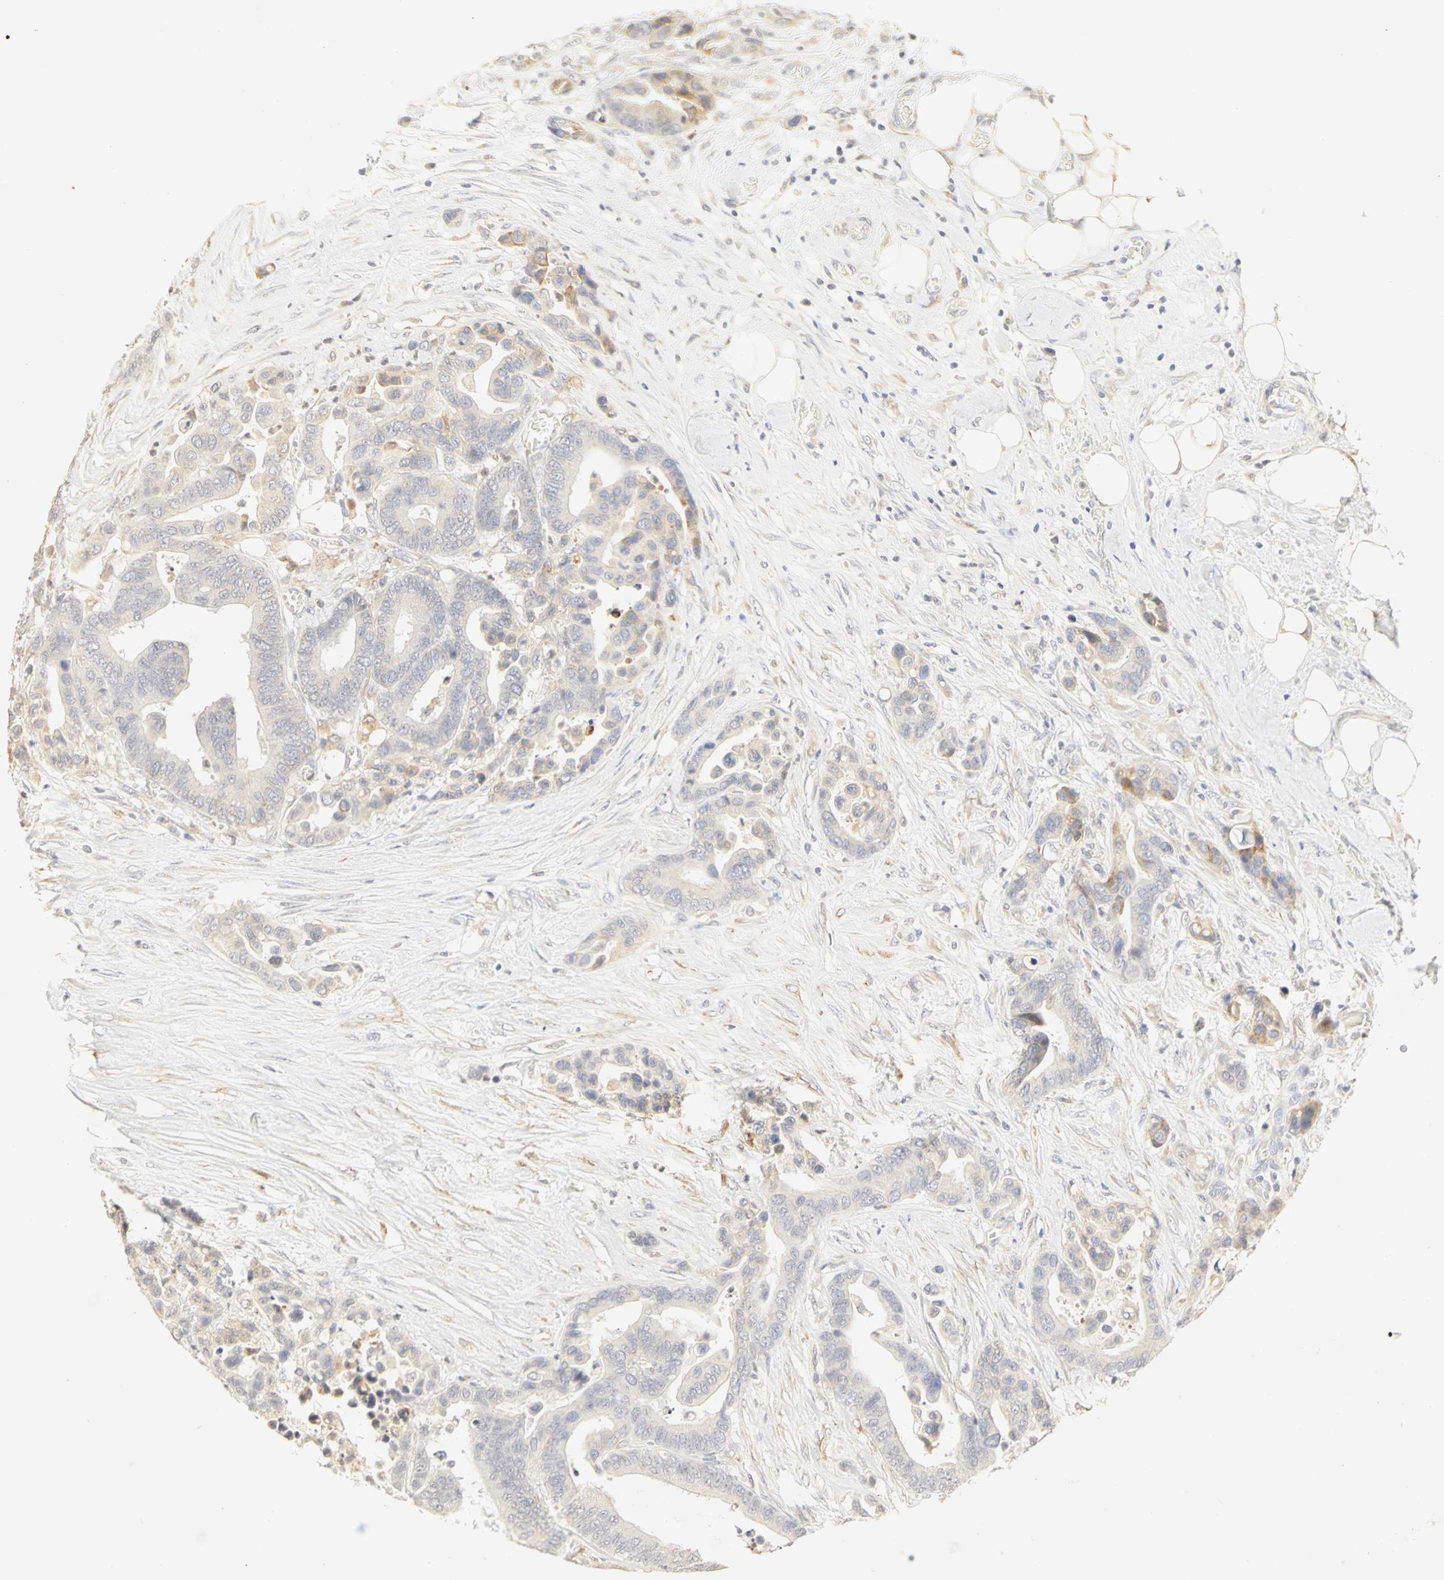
{"staining": {"intensity": "weak", "quantity": ">75%", "location": "cytoplasmic/membranous"}, "tissue": "colorectal cancer", "cell_type": "Tumor cells", "image_type": "cancer", "snomed": [{"axis": "morphology", "description": "Adenocarcinoma, NOS"}, {"axis": "topography", "description": "Colon"}], "caption": "Immunohistochemical staining of colorectal cancer (adenocarcinoma) displays weak cytoplasmic/membranous protein positivity in about >75% of tumor cells. (brown staining indicates protein expression, while blue staining denotes nuclei).", "gene": "GNRH2", "patient": {"sex": "male", "age": 82}}